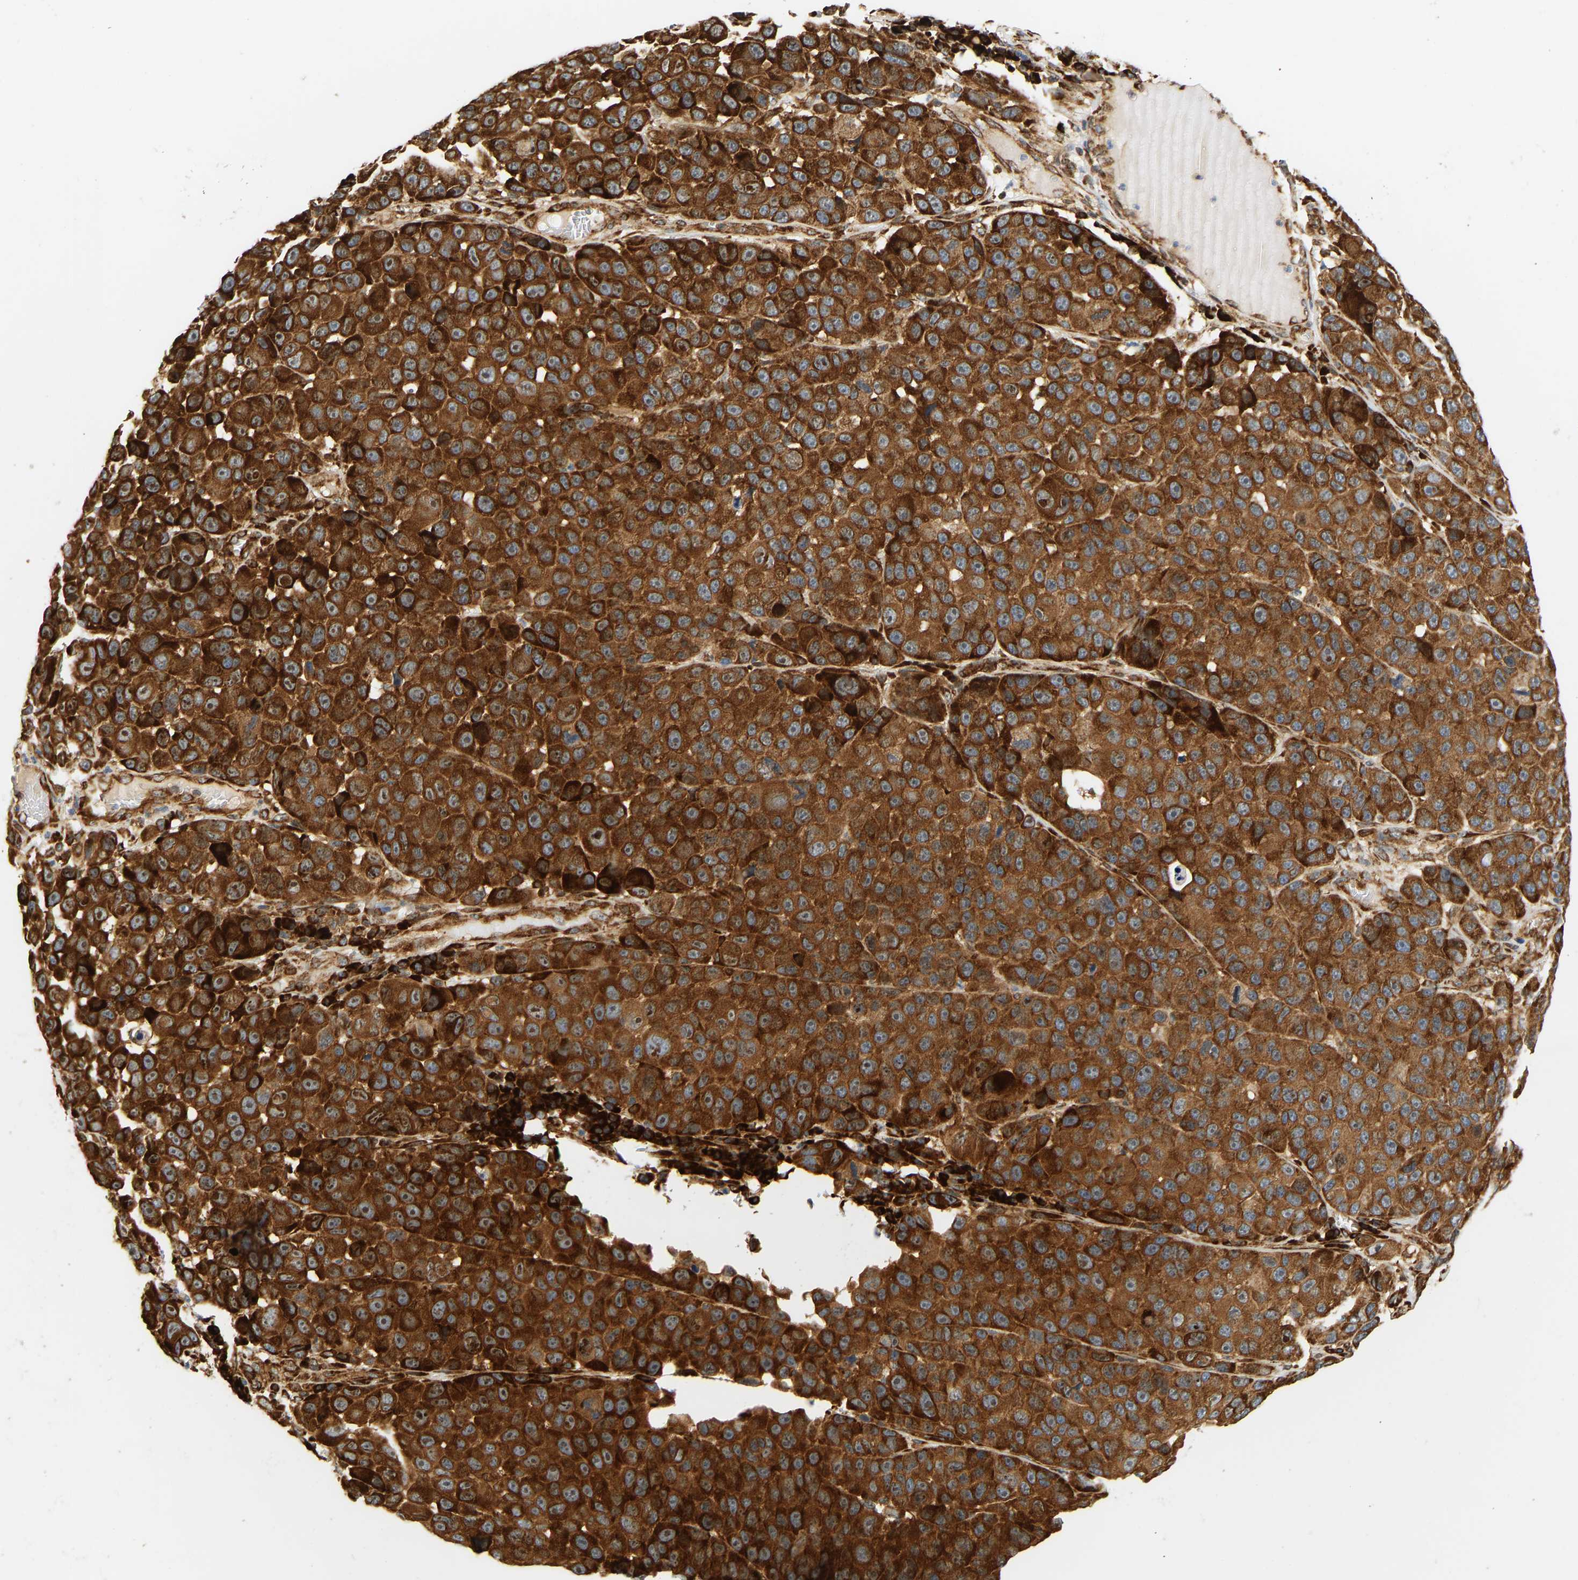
{"staining": {"intensity": "strong", "quantity": ">75%", "location": "cytoplasmic/membranous"}, "tissue": "melanoma", "cell_type": "Tumor cells", "image_type": "cancer", "snomed": [{"axis": "morphology", "description": "Malignant melanoma, NOS"}, {"axis": "topography", "description": "Skin"}], "caption": "Protein expression analysis of human melanoma reveals strong cytoplasmic/membranous staining in about >75% of tumor cells.", "gene": "RPS14", "patient": {"sex": "male", "age": 53}}